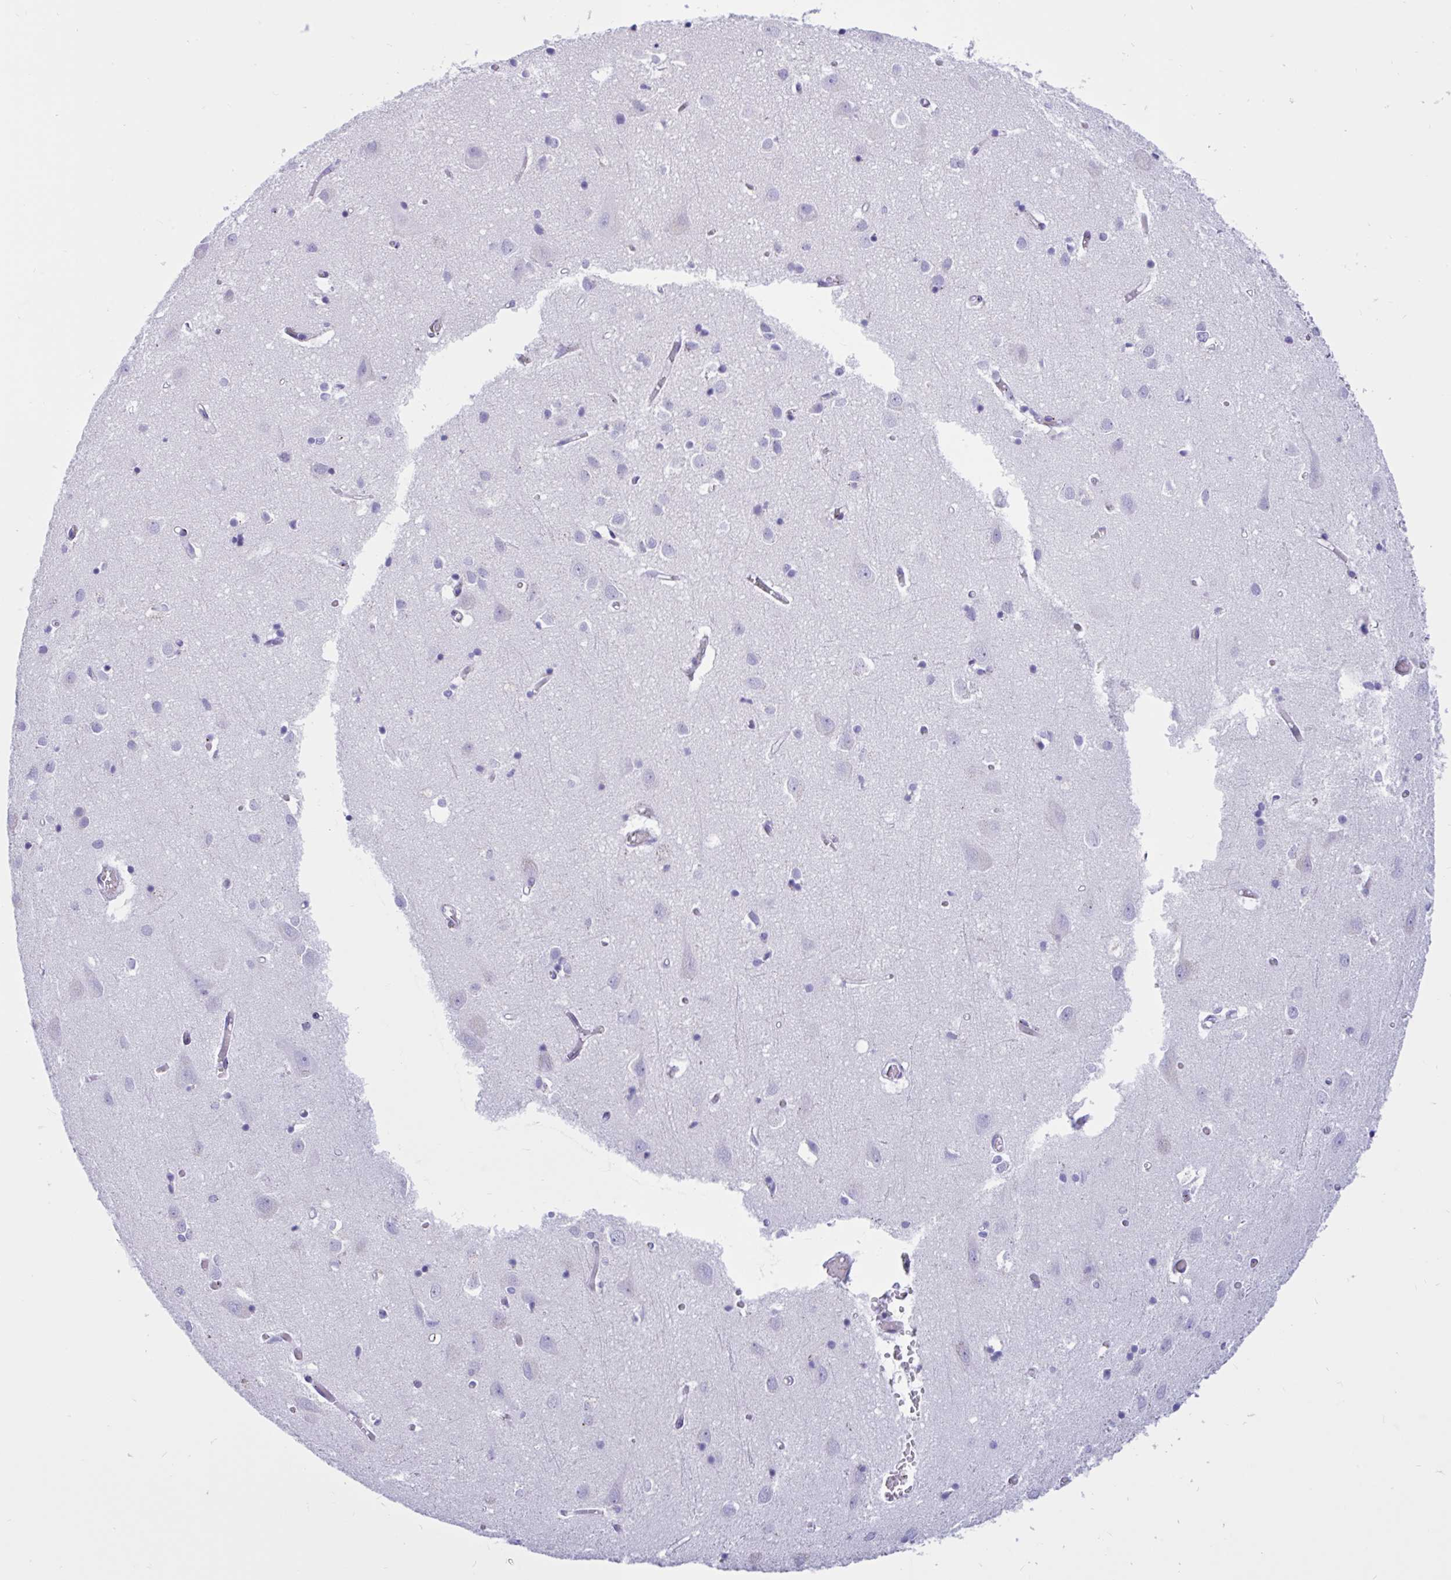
{"staining": {"intensity": "negative", "quantity": "none", "location": "none"}, "tissue": "cerebral cortex", "cell_type": "Endothelial cells", "image_type": "normal", "snomed": [{"axis": "morphology", "description": "Normal tissue, NOS"}, {"axis": "topography", "description": "Cerebral cortex"}], "caption": "High power microscopy micrograph of an immunohistochemistry photomicrograph of unremarkable cerebral cortex, revealing no significant expression in endothelial cells.", "gene": "RNASE3", "patient": {"sex": "male", "age": 70}}